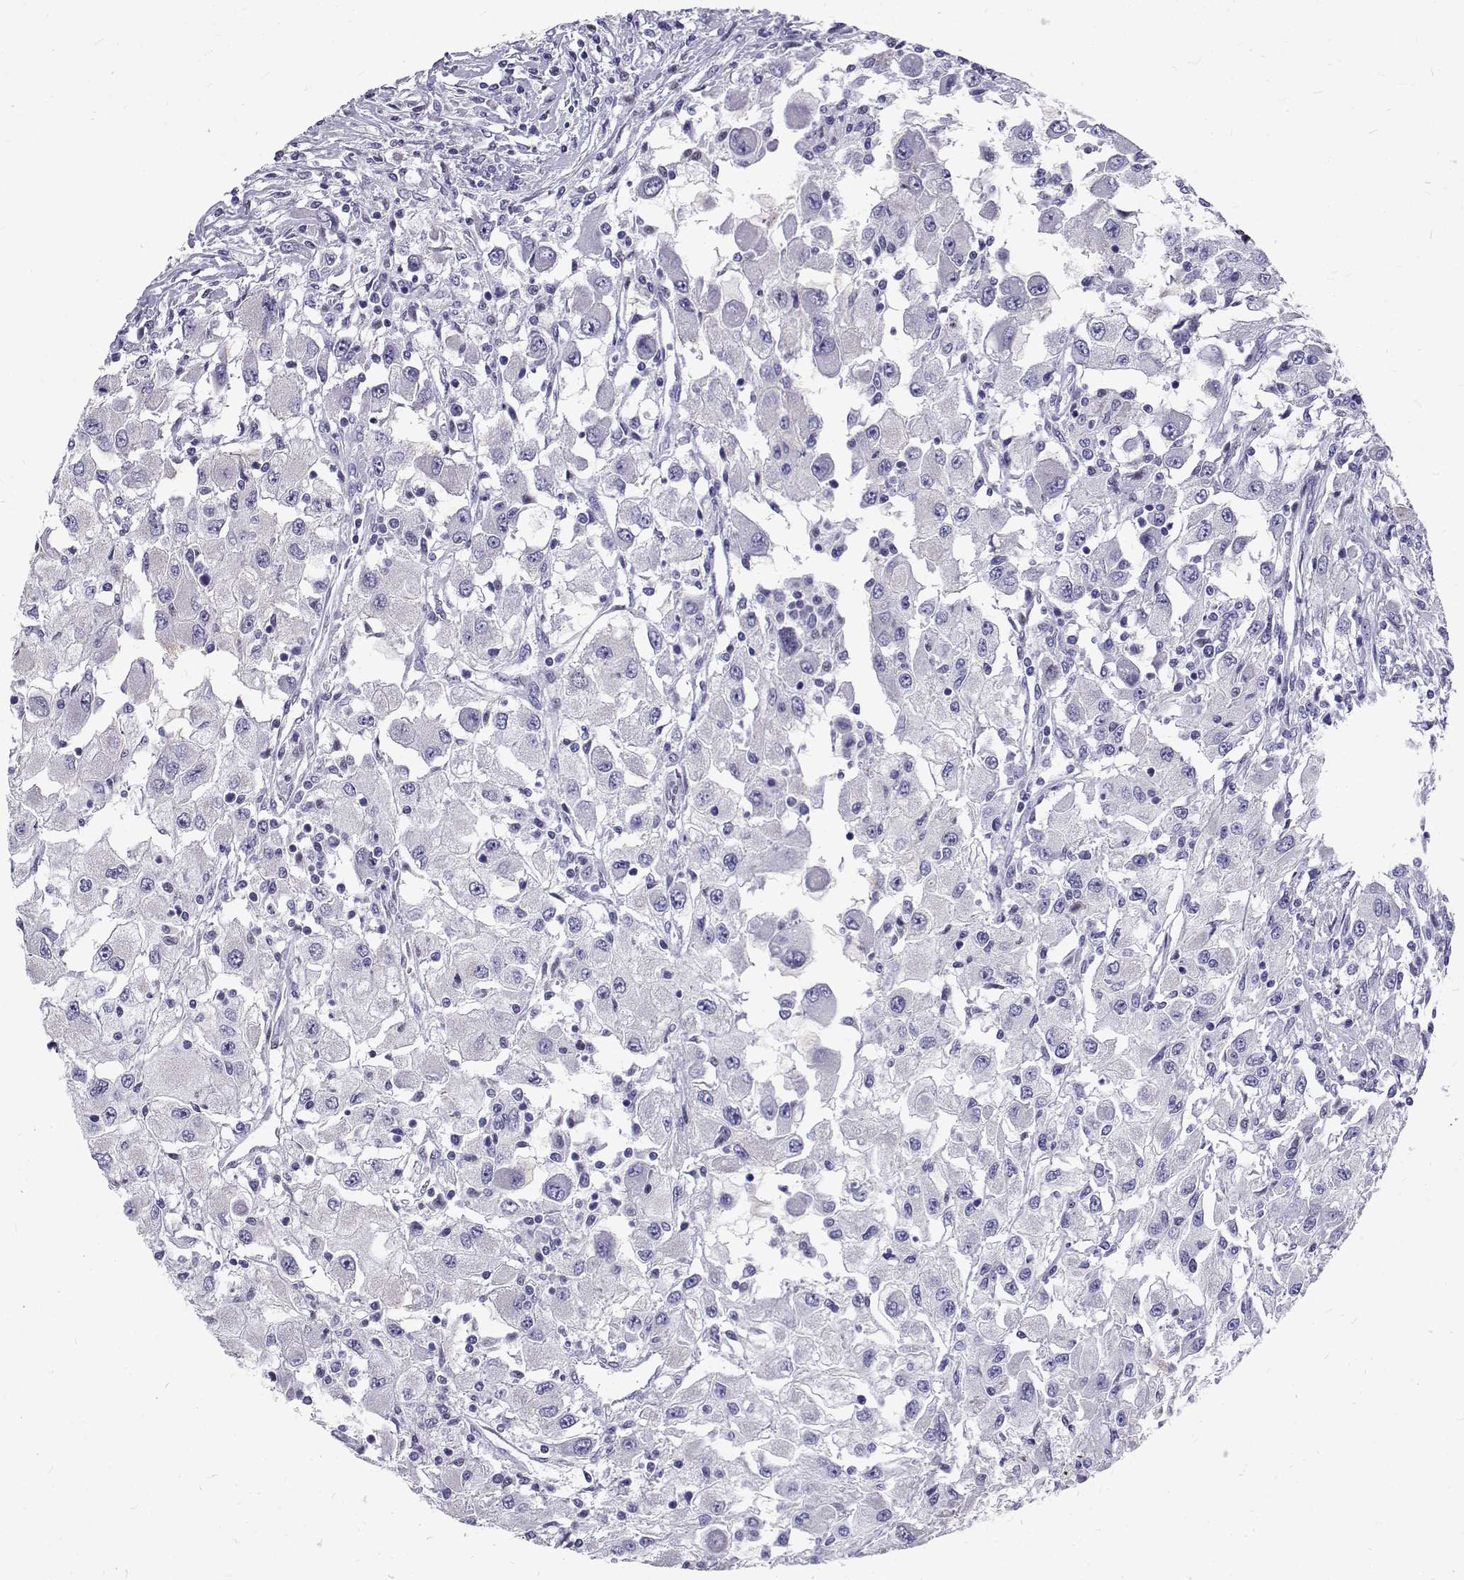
{"staining": {"intensity": "negative", "quantity": "none", "location": "none"}, "tissue": "renal cancer", "cell_type": "Tumor cells", "image_type": "cancer", "snomed": [{"axis": "morphology", "description": "Adenocarcinoma, NOS"}, {"axis": "topography", "description": "Kidney"}], "caption": "DAB immunohistochemical staining of human renal adenocarcinoma displays no significant positivity in tumor cells.", "gene": "IGSF1", "patient": {"sex": "female", "age": 67}}